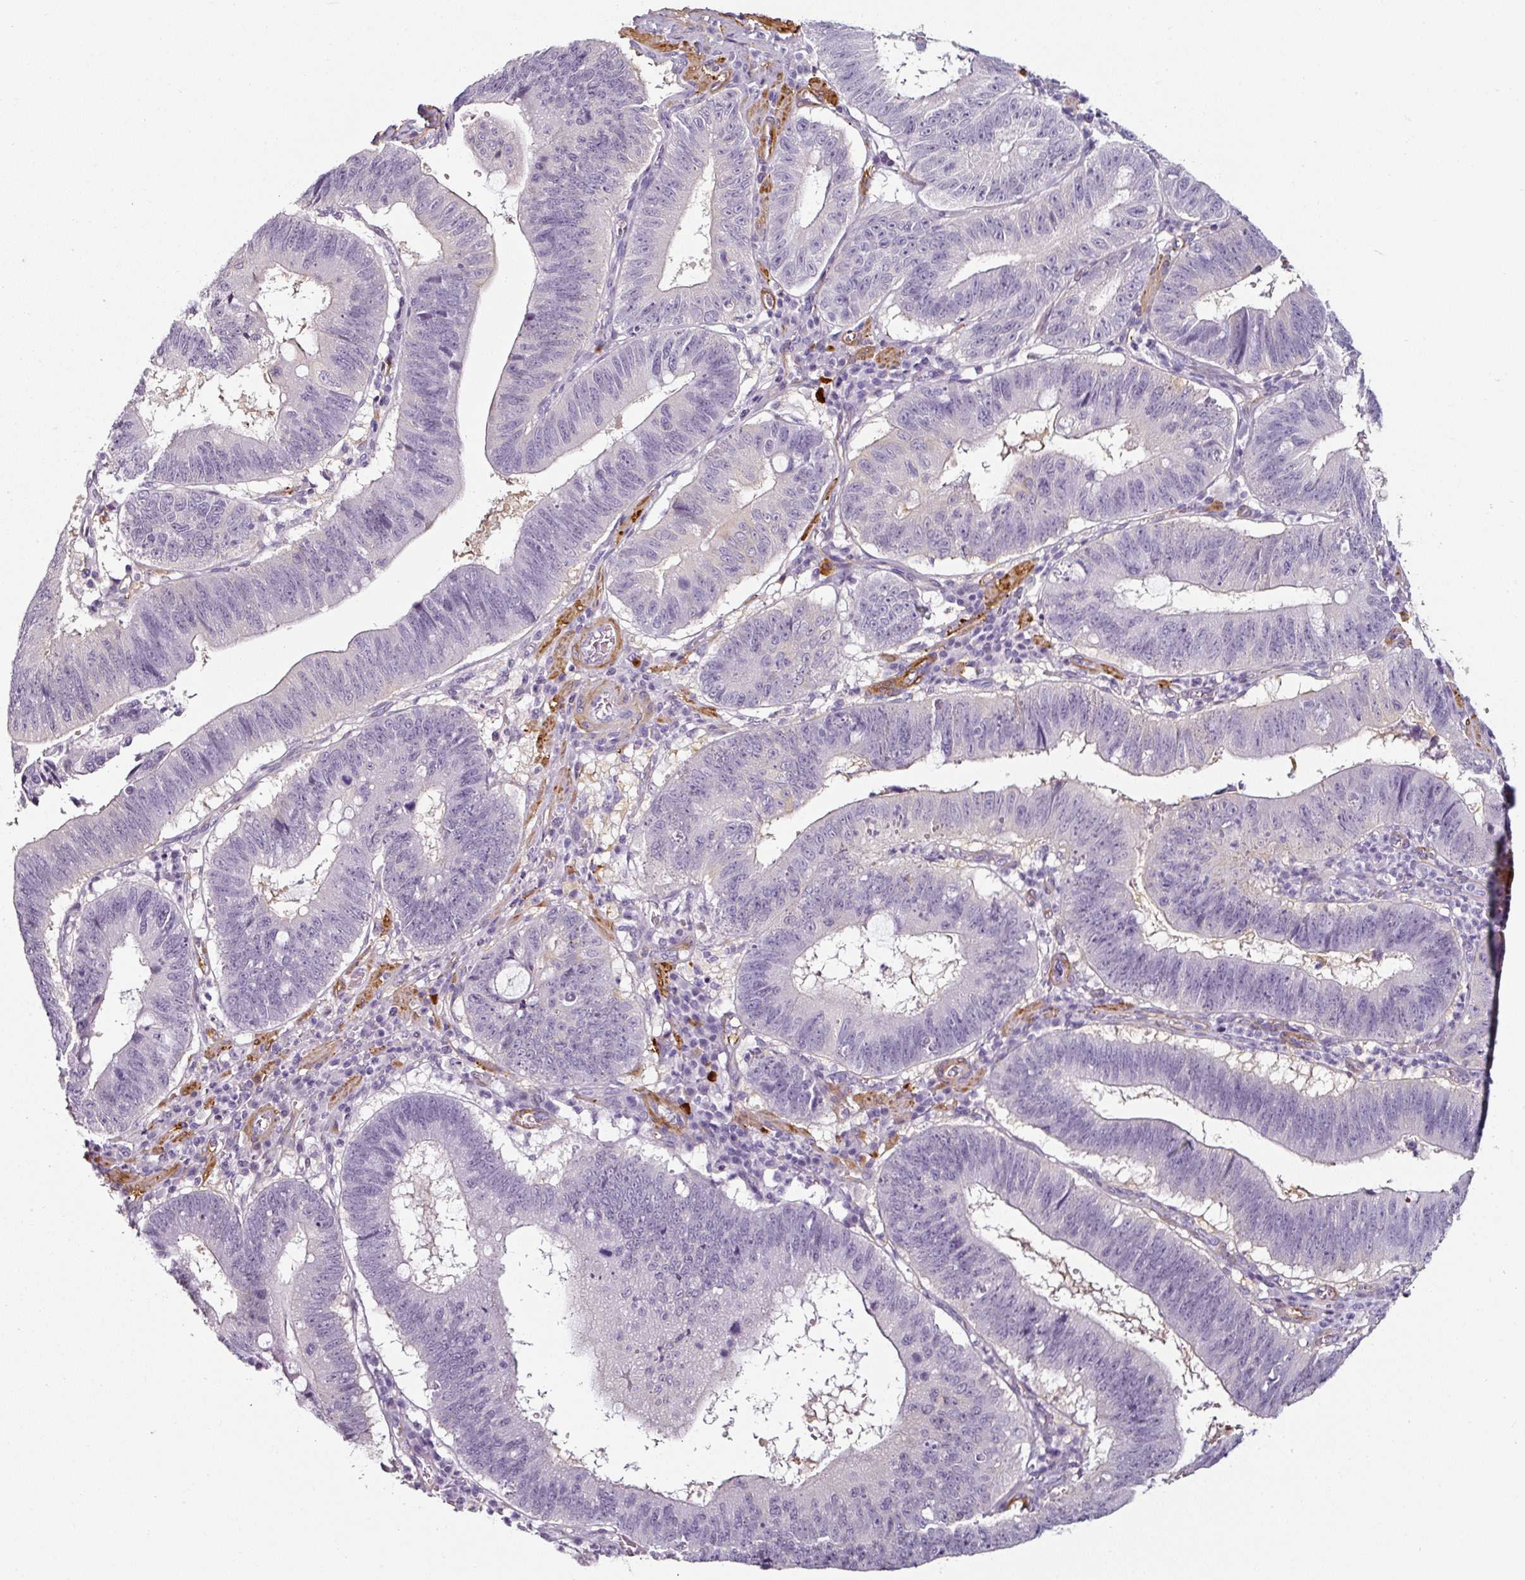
{"staining": {"intensity": "negative", "quantity": "none", "location": "none"}, "tissue": "stomach cancer", "cell_type": "Tumor cells", "image_type": "cancer", "snomed": [{"axis": "morphology", "description": "Adenocarcinoma, NOS"}, {"axis": "topography", "description": "Stomach"}], "caption": "Stomach adenocarcinoma was stained to show a protein in brown. There is no significant staining in tumor cells. The staining was performed using DAB to visualize the protein expression in brown, while the nuclei were stained in blue with hematoxylin (Magnification: 20x).", "gene": "CAP2", "patient": {"sex": "male", "age": 59}}